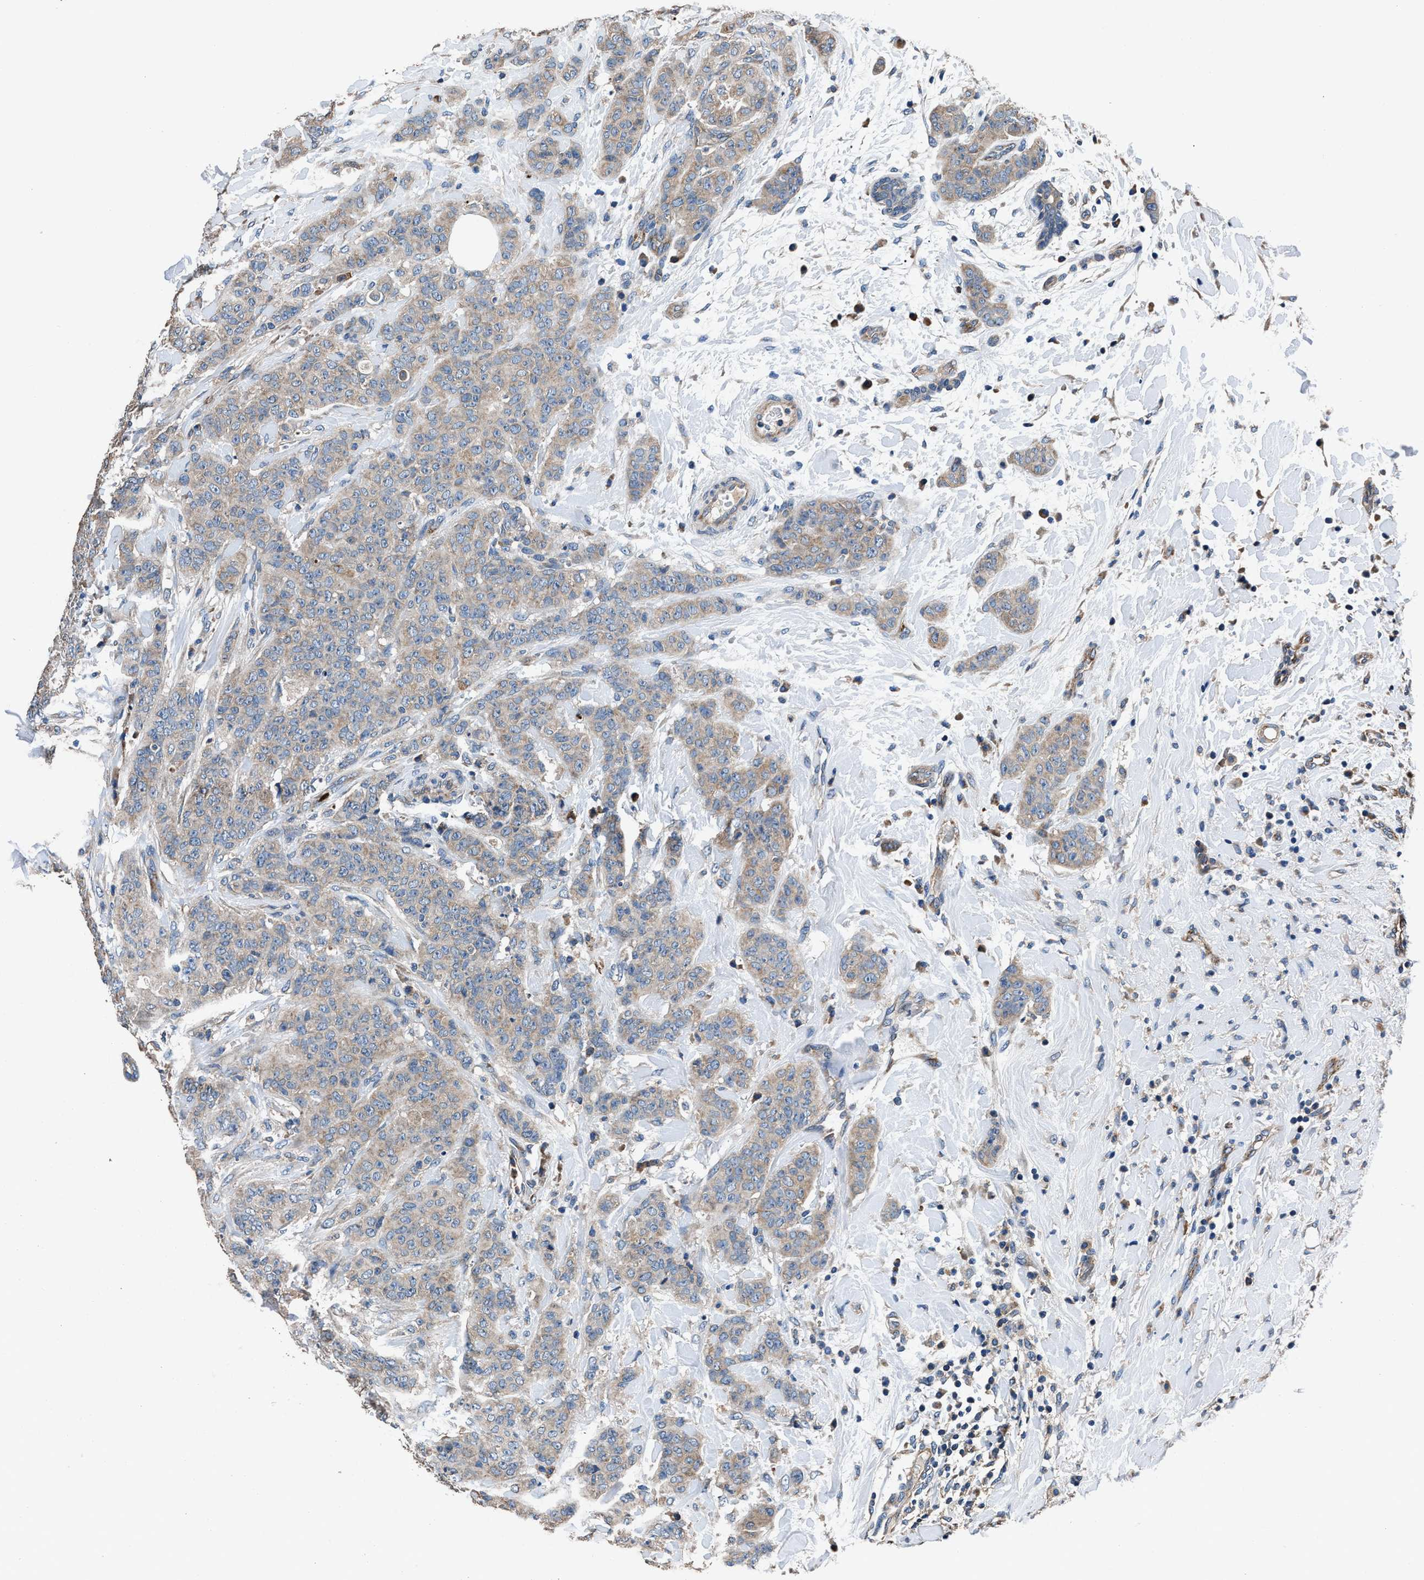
{"staining": {"intensity": "weak", "quantity": ">75%", "location": "cytoplasmic/membranous"}, "tissue": "breast cancer", "cell_type": "Tumor cells", "image_type": "cancer", "snomed": [{"axis": "morphology", "description": "Normal tissue, NOS"}, {"axis": "morphology", "description": "Duct carcinoma"}, {"axis": "topography", "description": "Breast"}], "caption": "Human breast intraductal carcinoma stained for a protein (brown) demonstrates weak cytoplasmic/membranous positive positivity in about >75% of tumor cells.", "gene": "DHRS7B", "patient": {"sex": "female", "age": 40}}